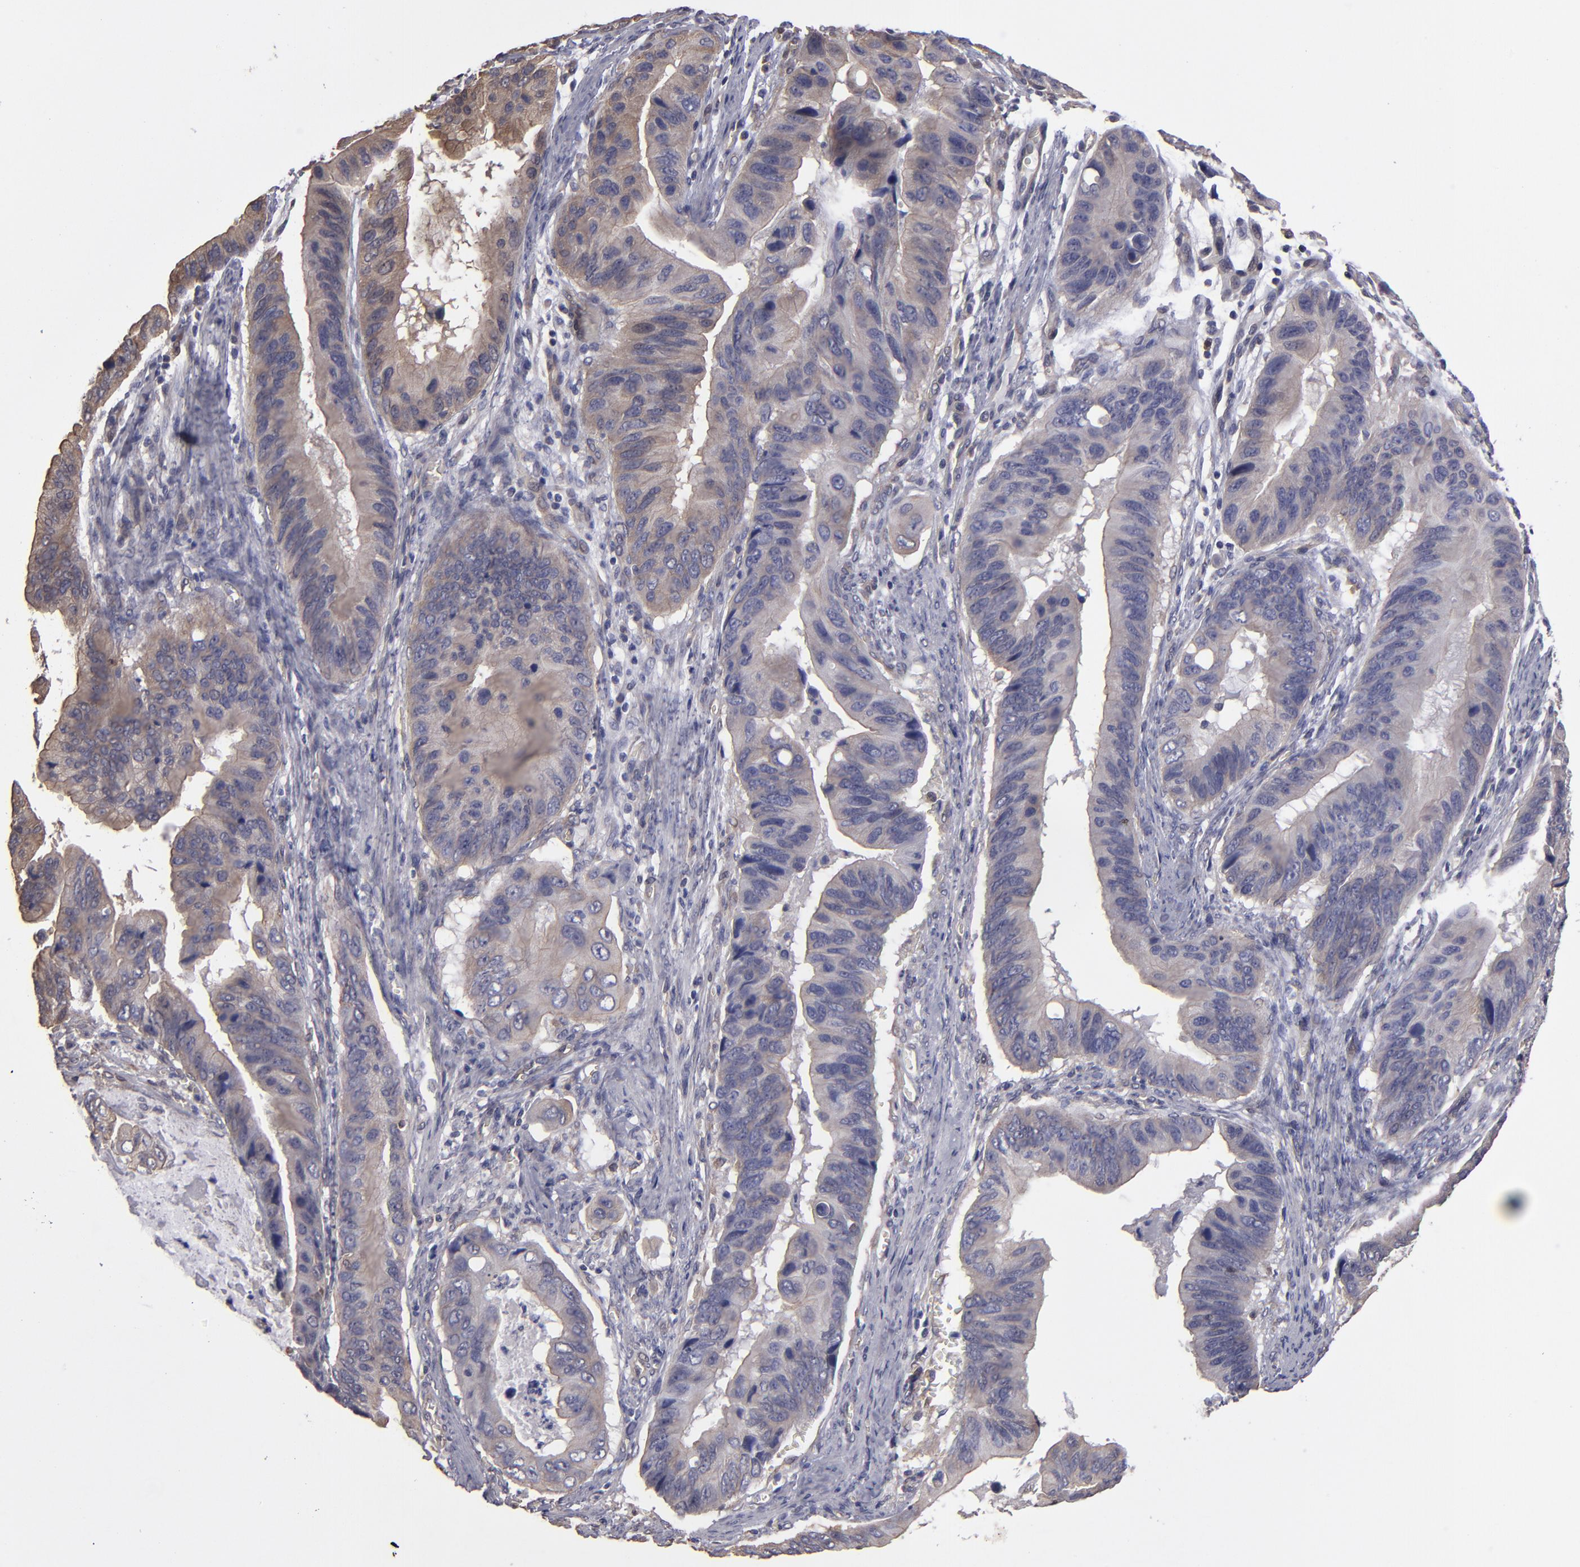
{"staining": {"intensity": "weak", "quantity": ">75%", "location": "cytoplasmic/membranous"}, "tissue": "stomach cancer", "cell_type": "Tumor cells", "image_type": "cancer", "snomed": [{"axis": "morphology", "description": "Adenocarcinoma, NOS"}, {"axis": "topography", "description": "Stomach, upper"}], "caption": "Immunohistochemistry (IHC) of stomach cancer shows low levels of weak cytoplasmic/membranous positivity in approximately >75% of tumor cells.", "gene": "NDRG2", "patient": {"sex": "male", "age": 80}}